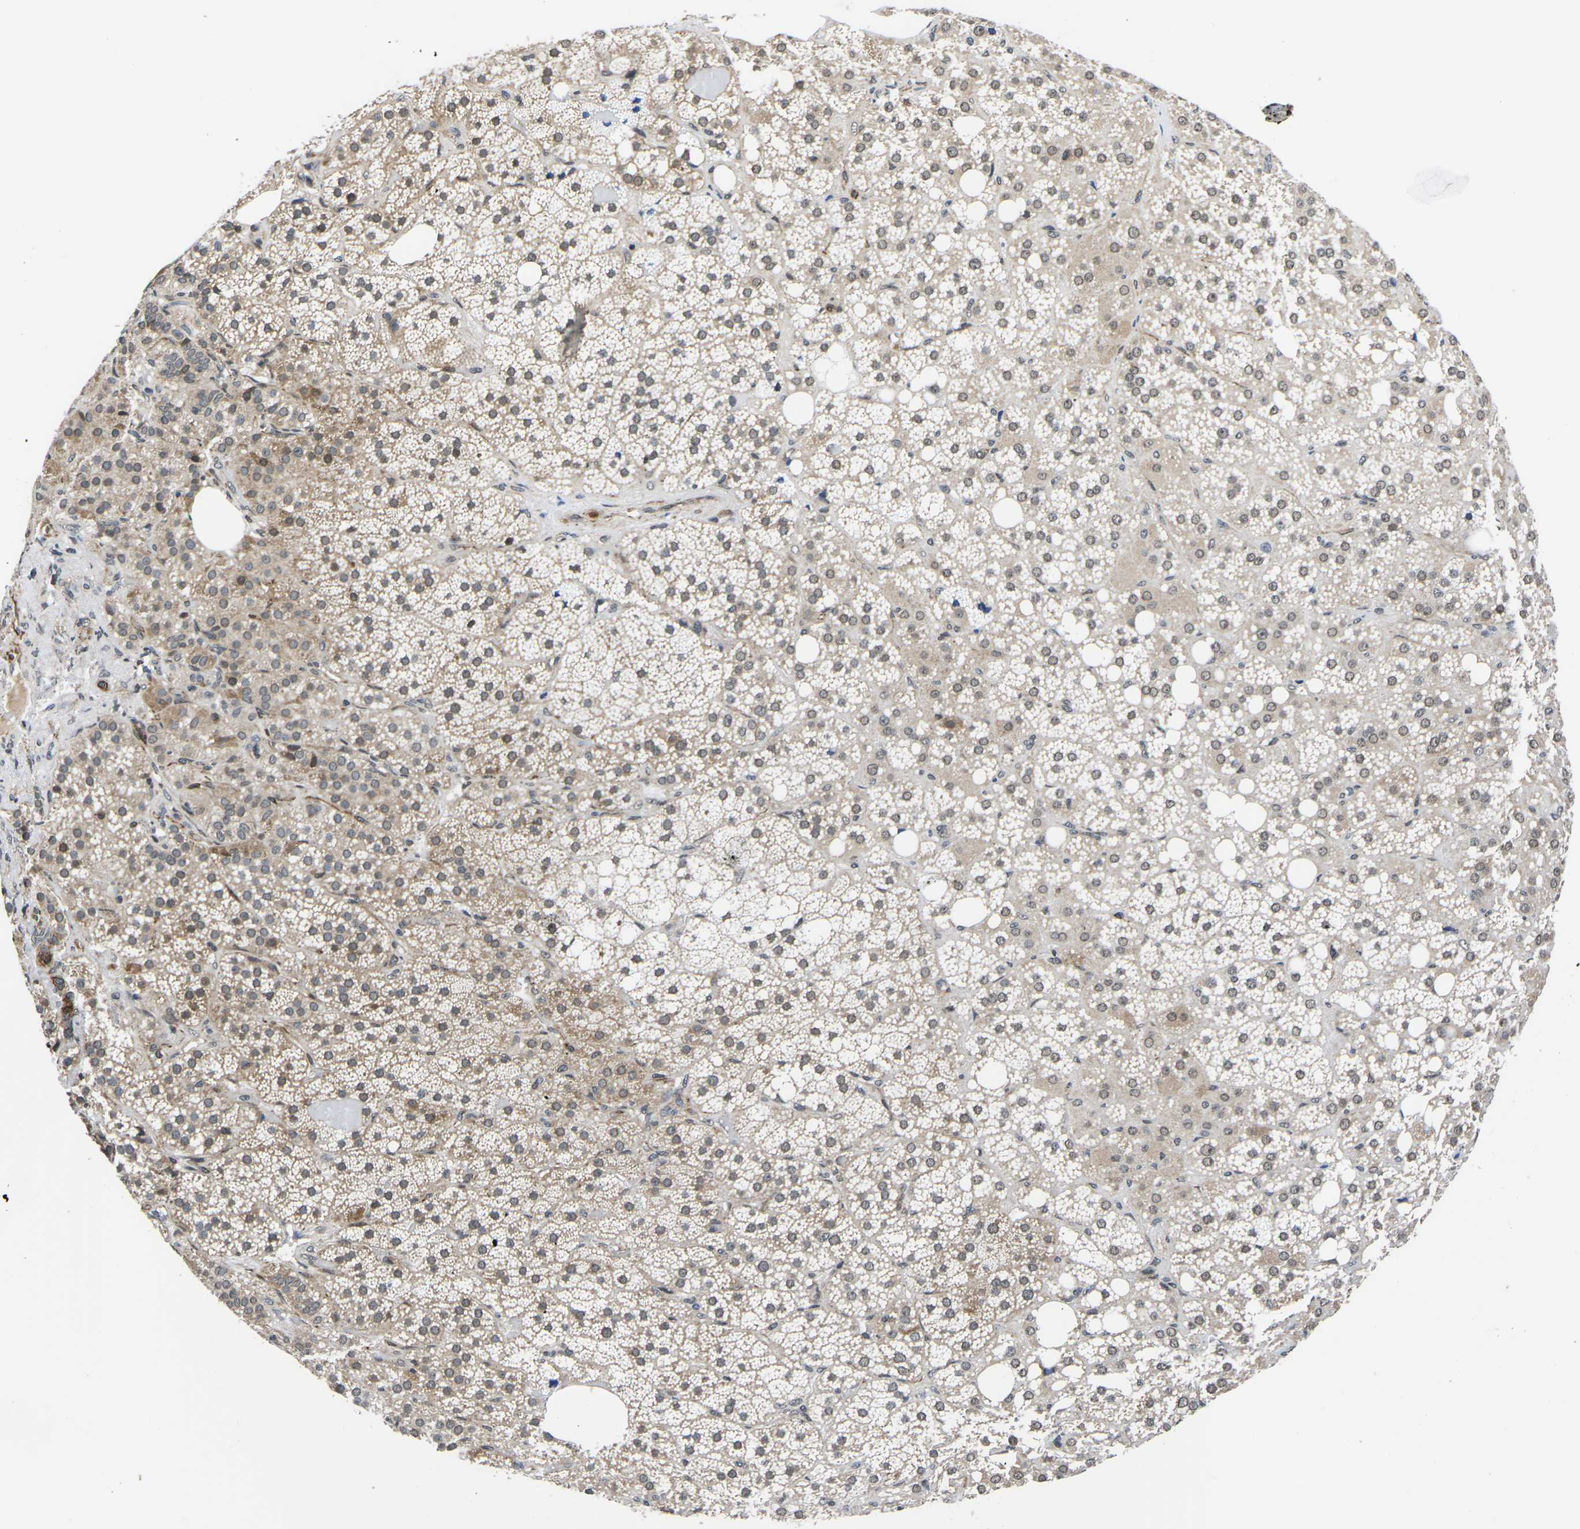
{"staining": {"intensity": "moderate", "quantity": "25%-75%", "location": "cytoplasmic/membranous,nuclear"}, "tissue": "adrenal gland", "cell_type": "Glandular cells", "image_type": "normal", "snomed": [{"axis": "morphology", "description": "Normal tissue, NOS"}, {"axis": "topography", "description": "Adrenal gland"}], "caption": "Immunohistochemistry image of unremarkable adrenal gland: adrenal gland stained using immunohistochemistry (IHC) shows medium levels of moderate protein expression localized specifically in the cytoplasmic/membranous,nuclear of glandular cells, appearing as a cytoplasmic/membranous,nuclear brown color.", "gene": "CCNE1", "patient": {"sex": "female", "age": 59}}